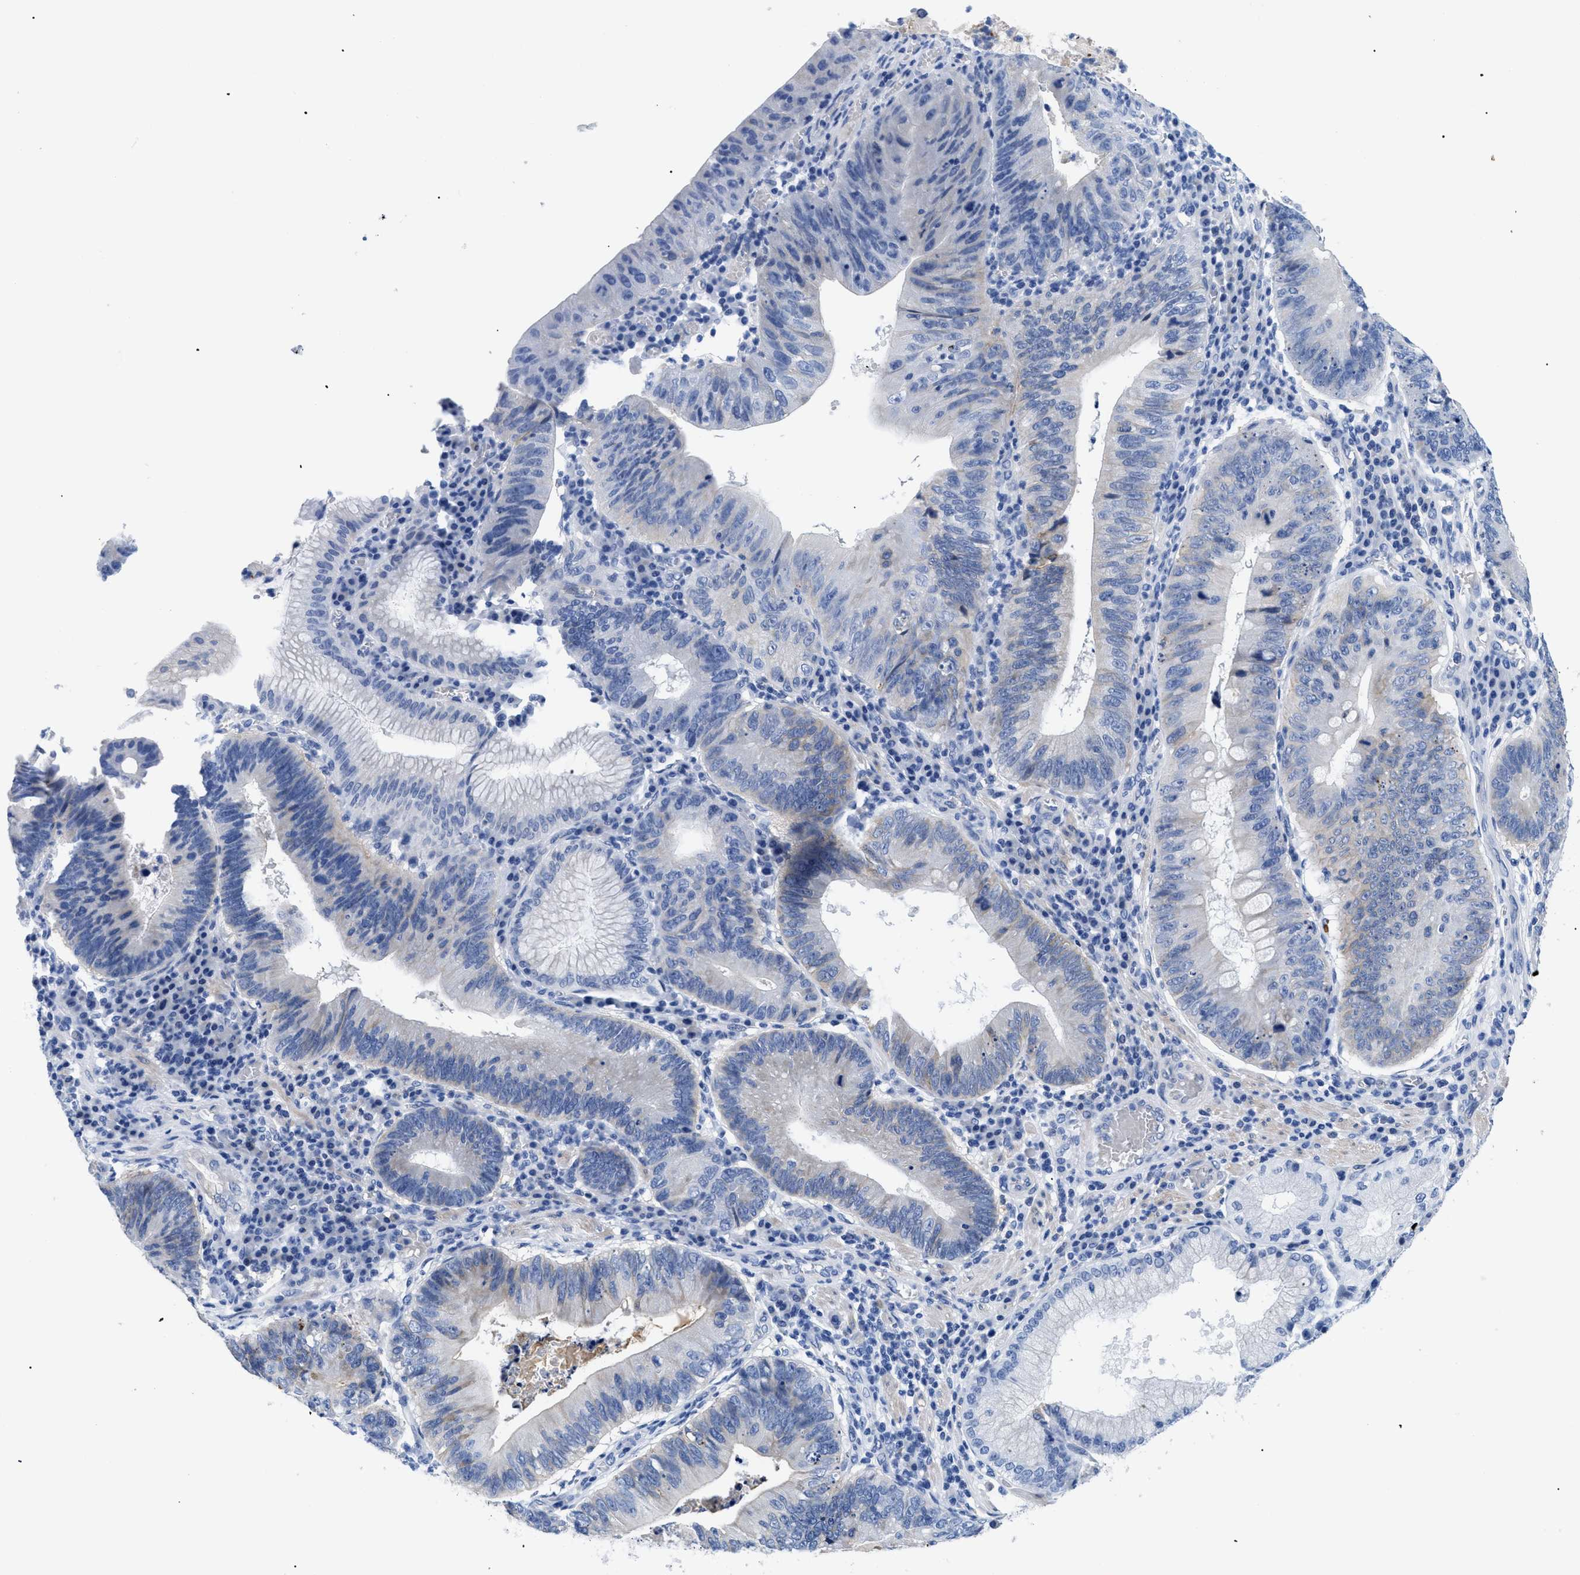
{"staining": {"intensity": "negative", "quantity": "none", "location": "none"}, "tissue": "stomach cancer", "cell_type": "Tumor cells", "image_type": "cancer", "snomed": [{"axis": "morphology", "description": "Adenocarcinoma, NOS"}, {"axis": "topography", "description": "Stomach"}], "caption": "DAB (3,3'-diaminobenzidine) immunohistochemical staining of stomach cancer (adenocarcinoma) shows no significant positivity in tumor cells.", "gene": "TMEM68", "patient": {"sex": "male", "age": 59}}